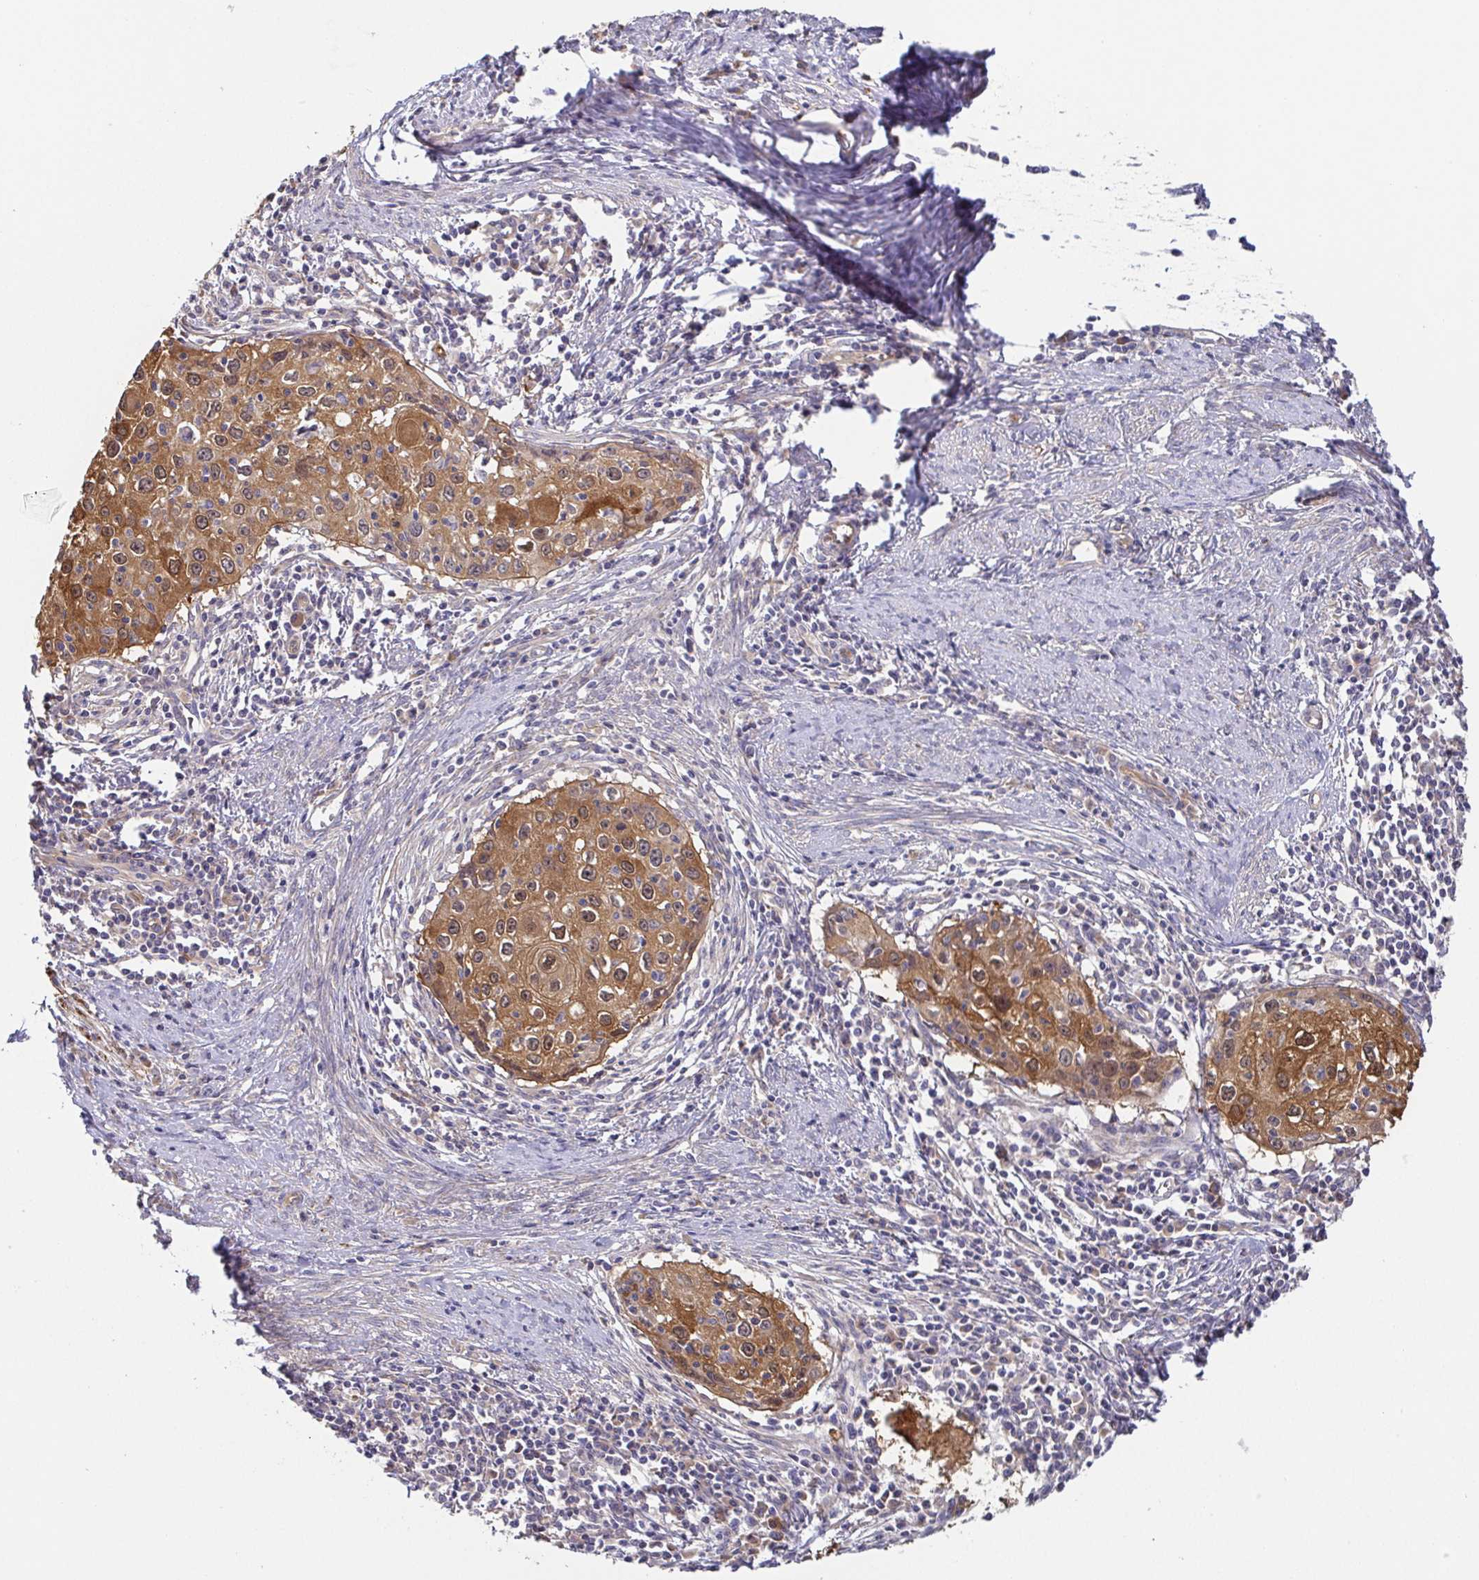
{"staining": {"intensity": "moderate", "quantity": ">75%", "location": "cytoplasmic/membranous,nuclear"}, "tissue": "cervical cancer", "cell_type": "Tumor cells", "image_type": "cancer", "snomed": [{"axis": "morphology", "description": "Squamous cell carcinoma, NOS"}, {"axis": "topography", "description": "Cervix"}], "caption": "Tumor cells reveal moderate cytoplasmic/membranous and nuclear positivity in approximately >75% of cells in cervical cancer. (Stains: DAB (3,3'-diaminobenzidine) in brown, nuclei in blue, Microscopy: brightfield microscopy at high magnification).", "gene": "EIF3D", "patient": {"sex": "female", "age": 40}}